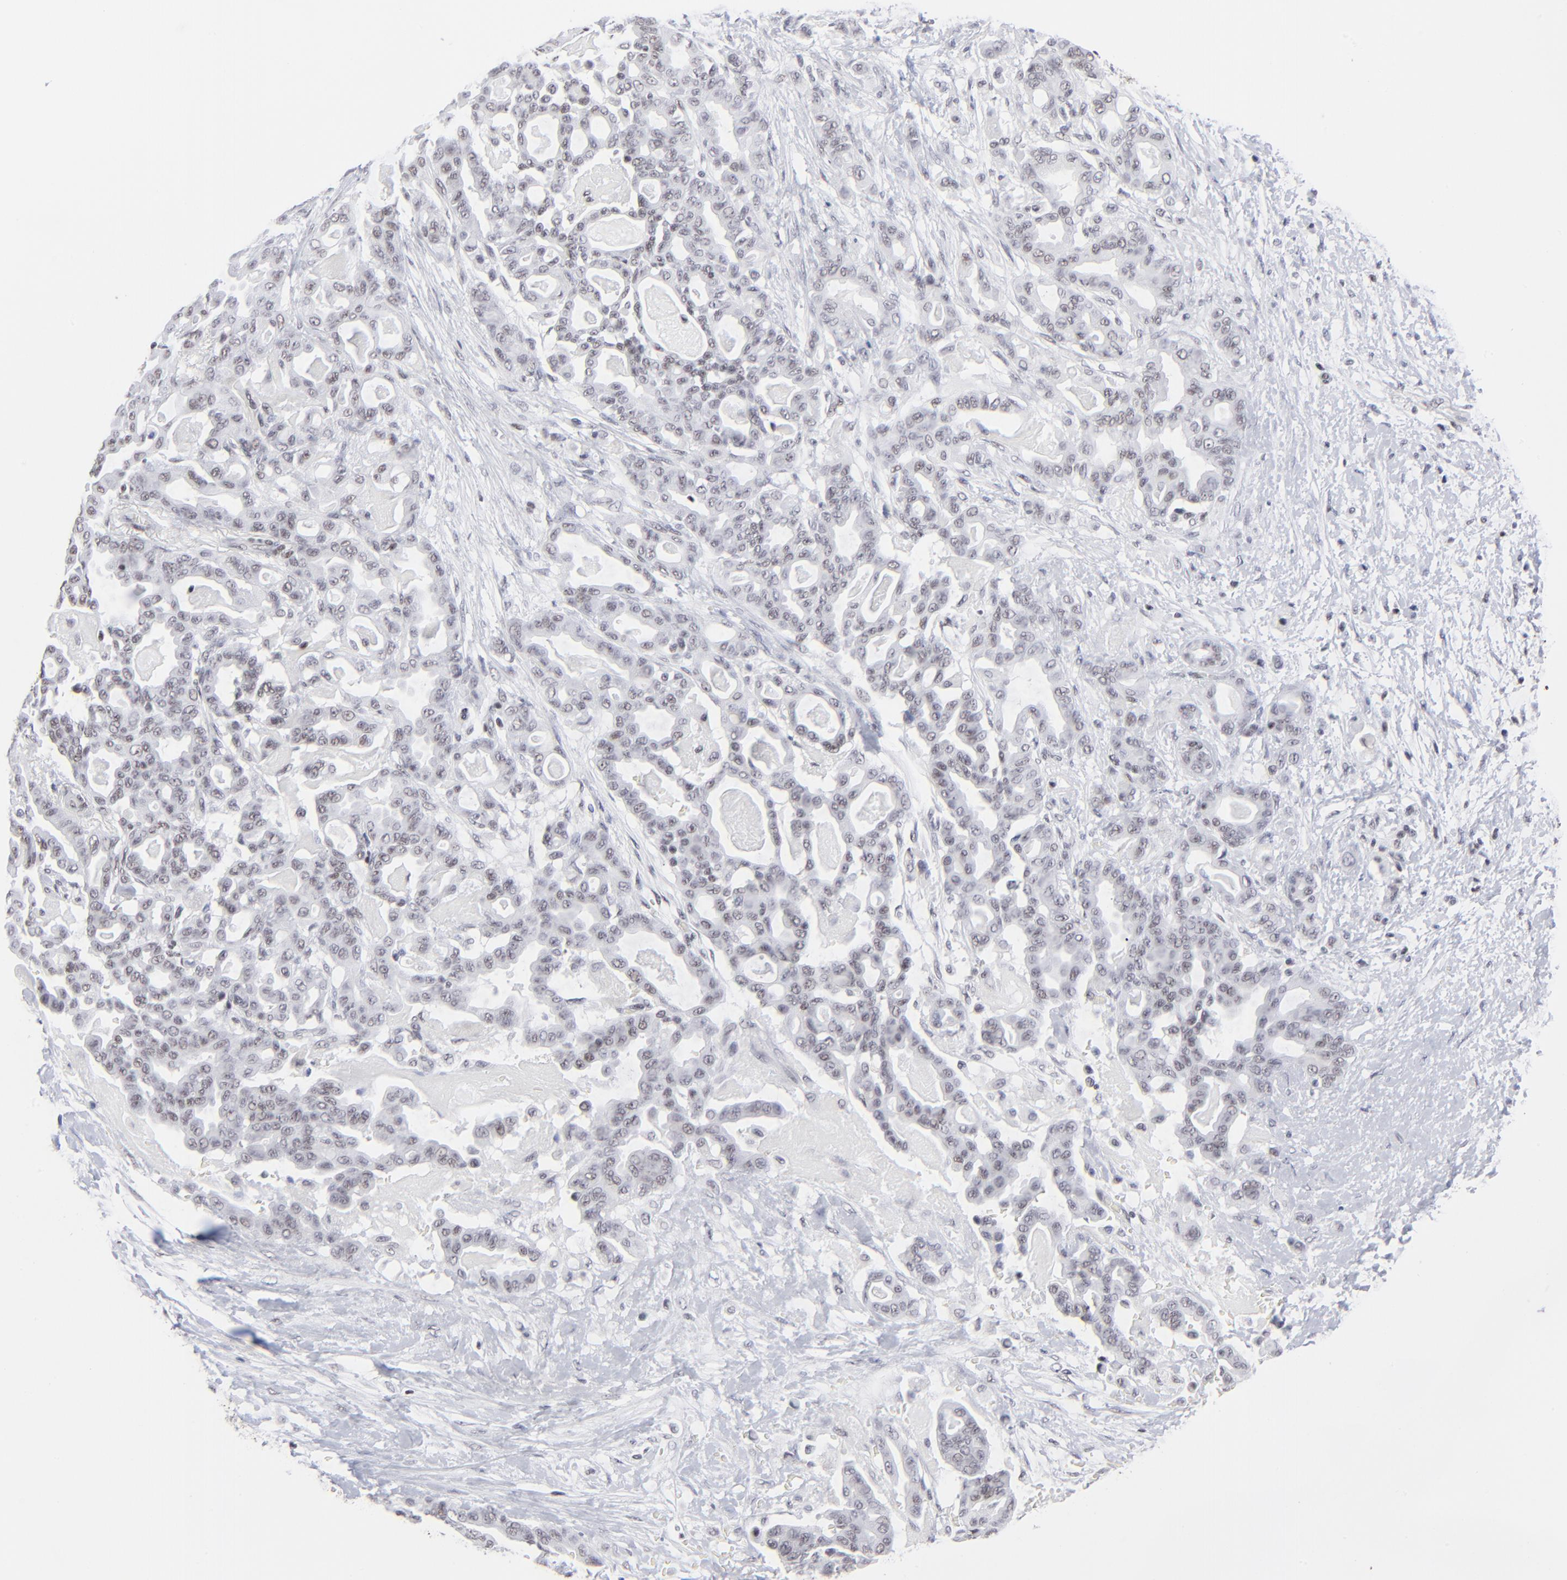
{"staining": {"intensity": "weak", "quantity": "25%-75%", "location": "nuclear"}, "tissue": "pancreatic cancer", "cell_type": "Tumor cells", "image_type": "cancer", "snomed": [{"axis": "morphology", "description": "Adenocarcinoma, NOS"}, {"axis": "topography", "description": "Pancreas"}], "caption": "Immunohistochemistry staining of pancreatic cancer (adenocarcinoma), which demonstrates low levels of weak nuclear positivity in approximately 25%-75% of tumor cells indicating weak nuclear protein staining. The staining was performed using DAB (brown) for protein detection and nuclei were counterstained in hematoxylin (blue).", "gene": "SP2", "patient": {"sex": "male", "age": 63}}